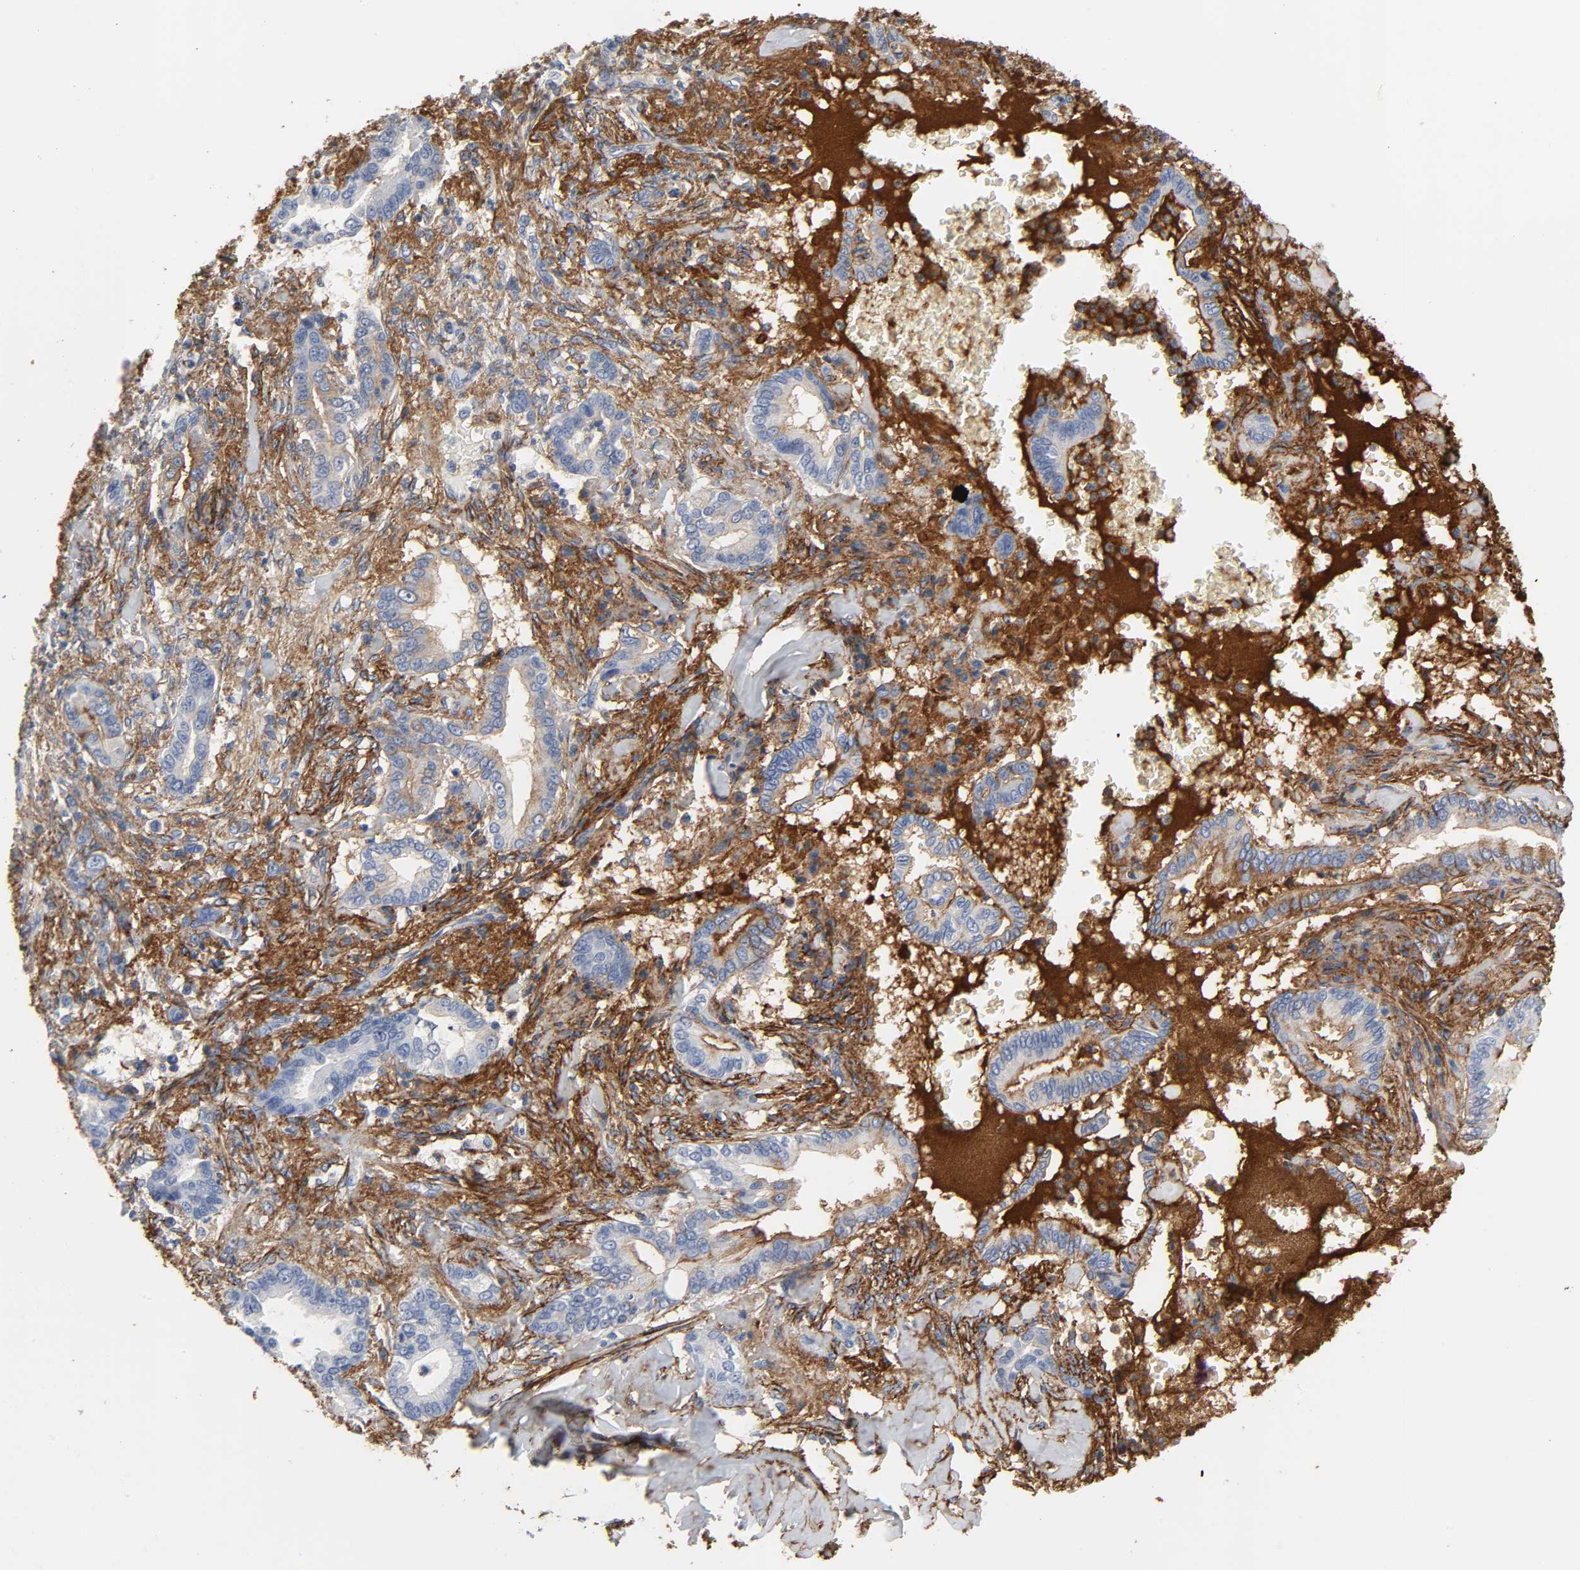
{"staining": {"intensity": "negative", "quantity": "none", "location": "none"}, "tissue": "liver cancer", "cell_type": "Tumor cells", "image_type": "cancer", "snomed": [{"axis": "morphology", "description": "Cholangiocarcinoma"}, {"axis": "topography", "description": "Liver"}], "caption": "This is a micrograph of IHC staining of cholangiocarcinoma (liver), which shows no staining in tumor cells.", "gene": "FBLN1", "patient": {"sex": "female", "age": 67}}